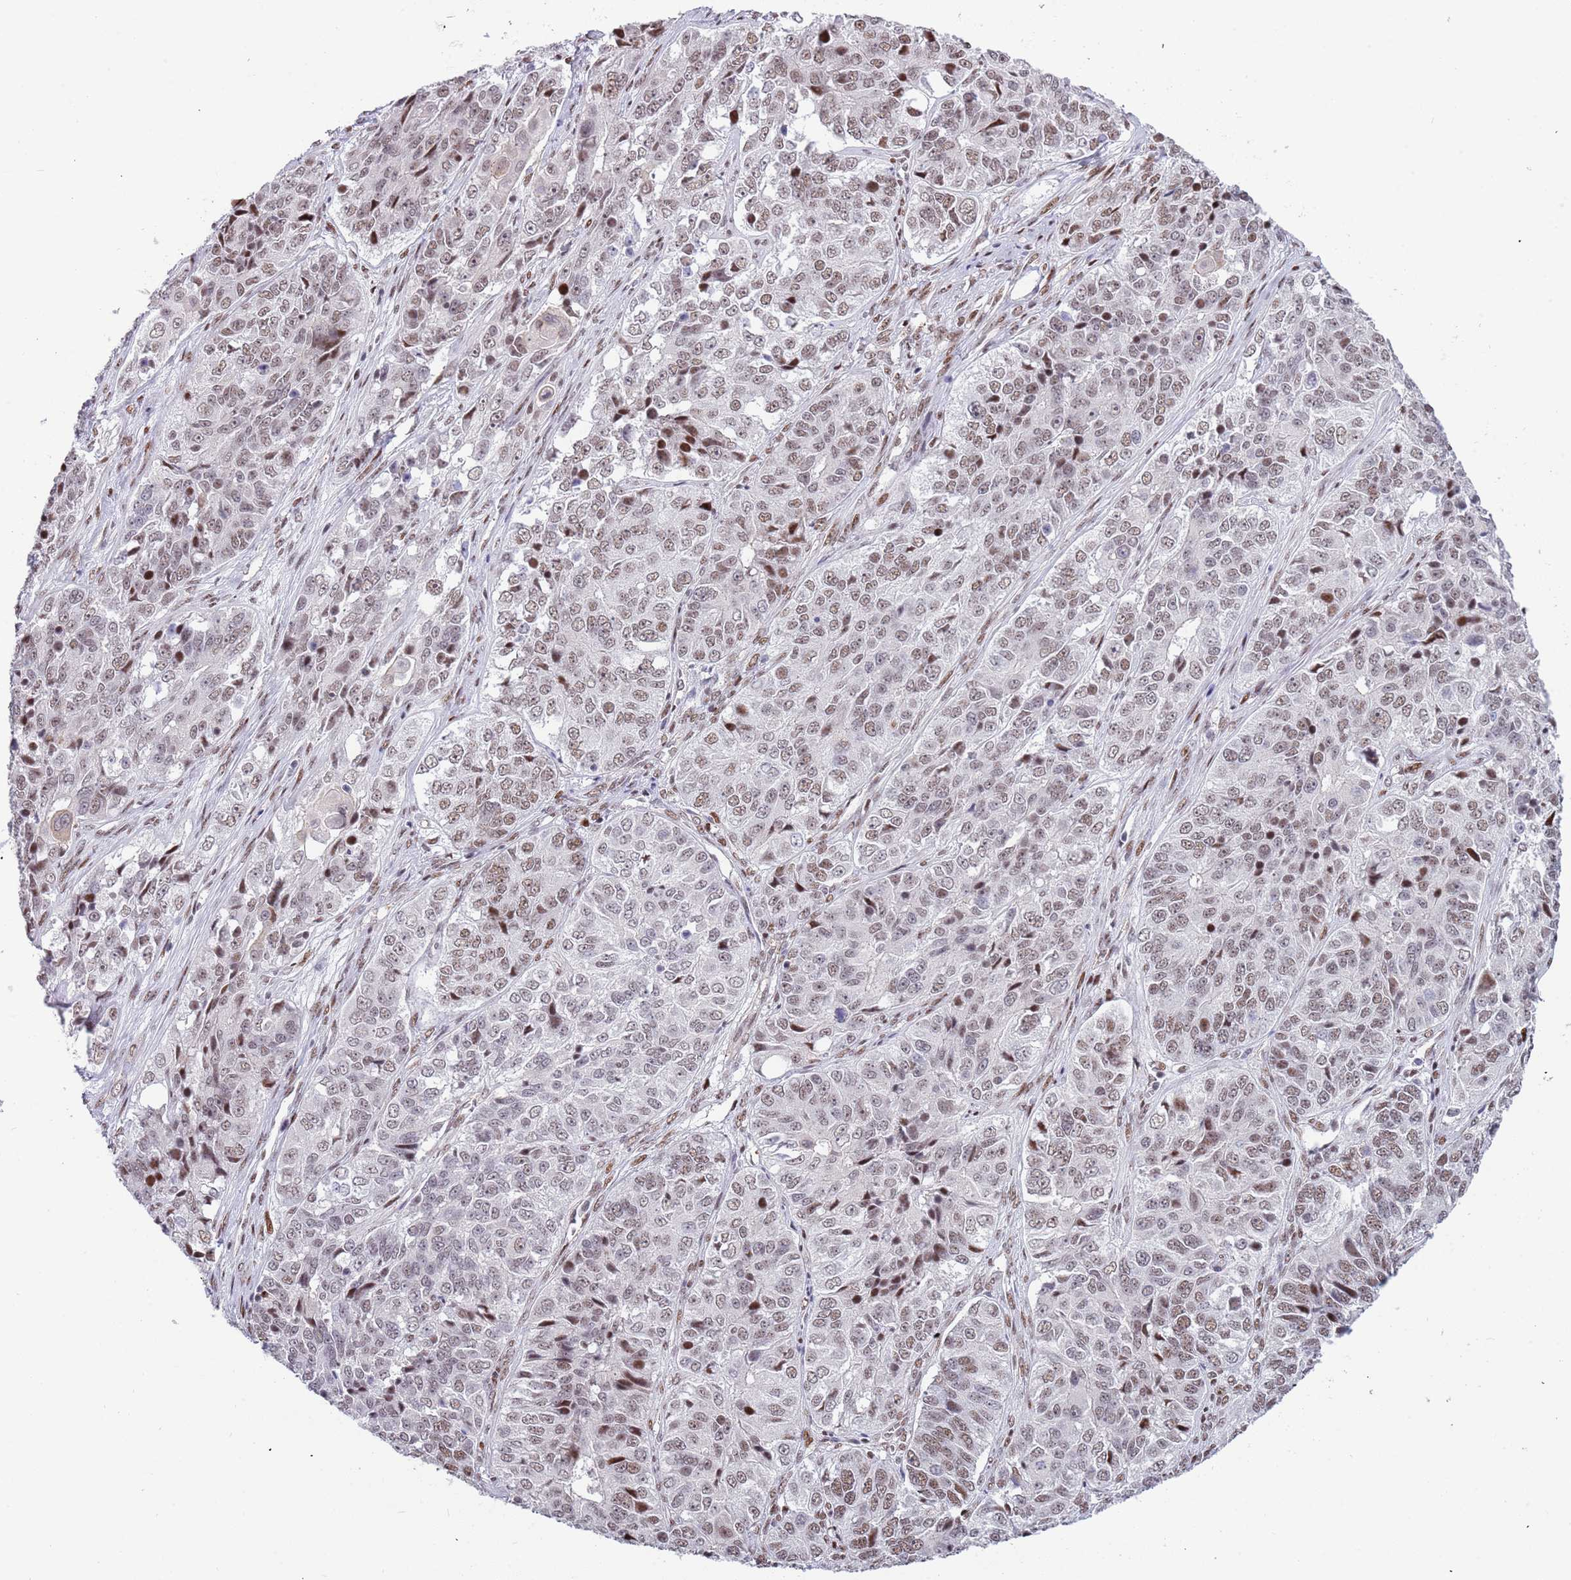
{"staining": {"intensity": "moderate", "quantity": ">75%", "location": "nuclear"}, "tissue": "ovarian cancer", "cell_type": "Tumor cells", "image_type": "cancer", "snomed": [{"axis": "morphology", "description": "Carcinoma, endometroid"}, {"axis": "topography", "description": "Ovary"}], "caption": "IHC photomicrograph of neoplastic tissue: human ovarian endometroid carcinoma stained using immunohistochemistry demonstrates medium levels of moderate protein expression localized specifically in the nuclear of tumor cells, appearing as a nuclear brown color.", "gene": "LRMDA", "patient": {"sex": "female", "age": 51}}